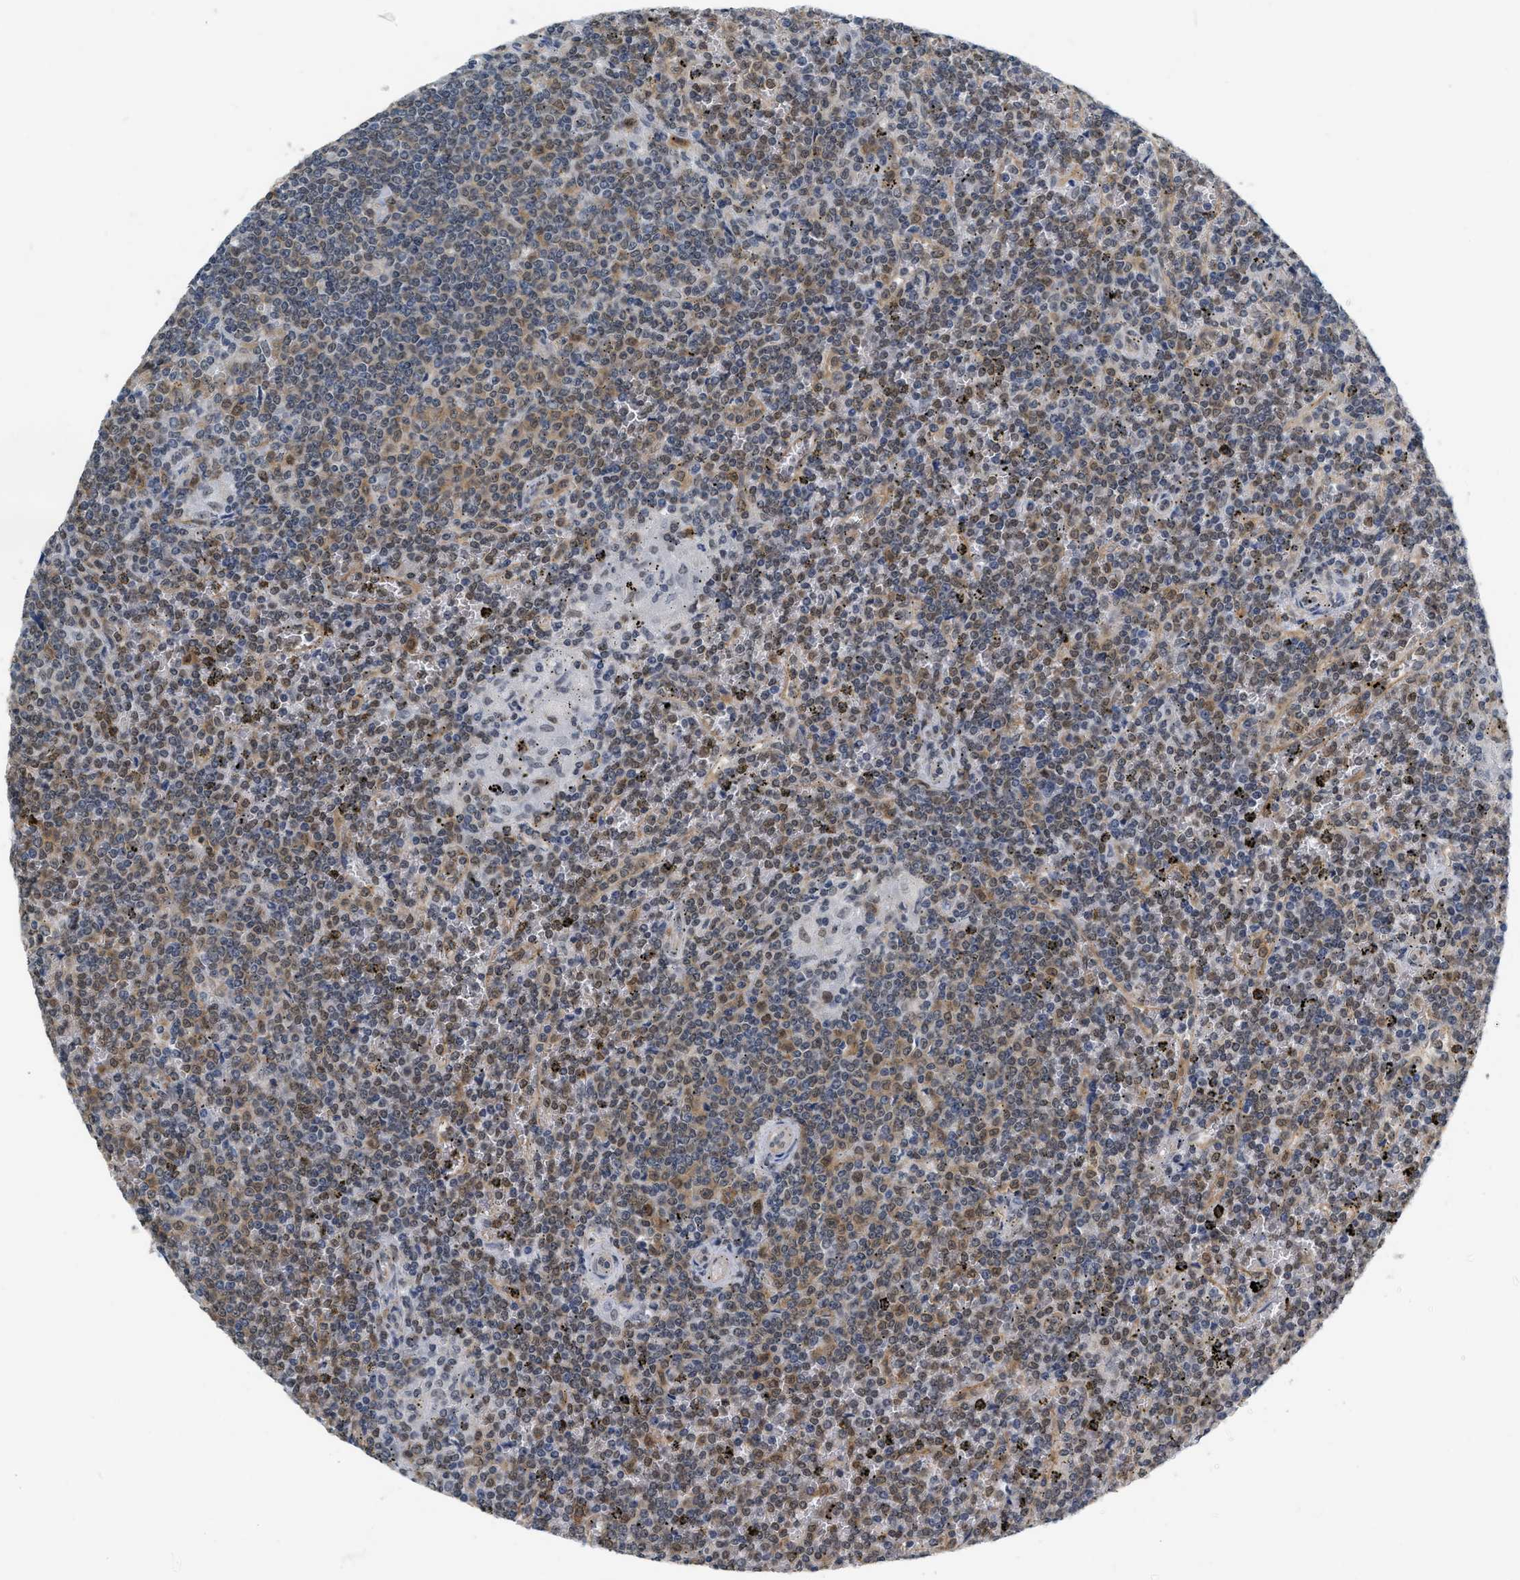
{"staining": {"intensity": "moderate", "quantity": ">75%", "location": "cytoplasmic/membranous,nuclear"}, "tissue": "lymphoma", "cell_type": "Tumor cells", "image_type": "cancer", "snomed": [{"axis": "morphology", "description": "Malignant lymphoma, non-Hodgkin's type, Low grade"}, {"axis": "topography", "description": "Spleen"}], "caption": "Brown immunohistochemical staining in malignant lymphoma, non-Hodgkin's type (low-grade) exhibits moderate cytoplasmic/membranous and nuclear staining in about >75% of tumor cells. (Stains: DAB (3,3'-diaminobenzidine) in brown, nuclei in blue, Microscopy: brightfield microscopy at high magnification).", "gene": "RUVBL1", "patient": {"sex": "female", "age": 19}}